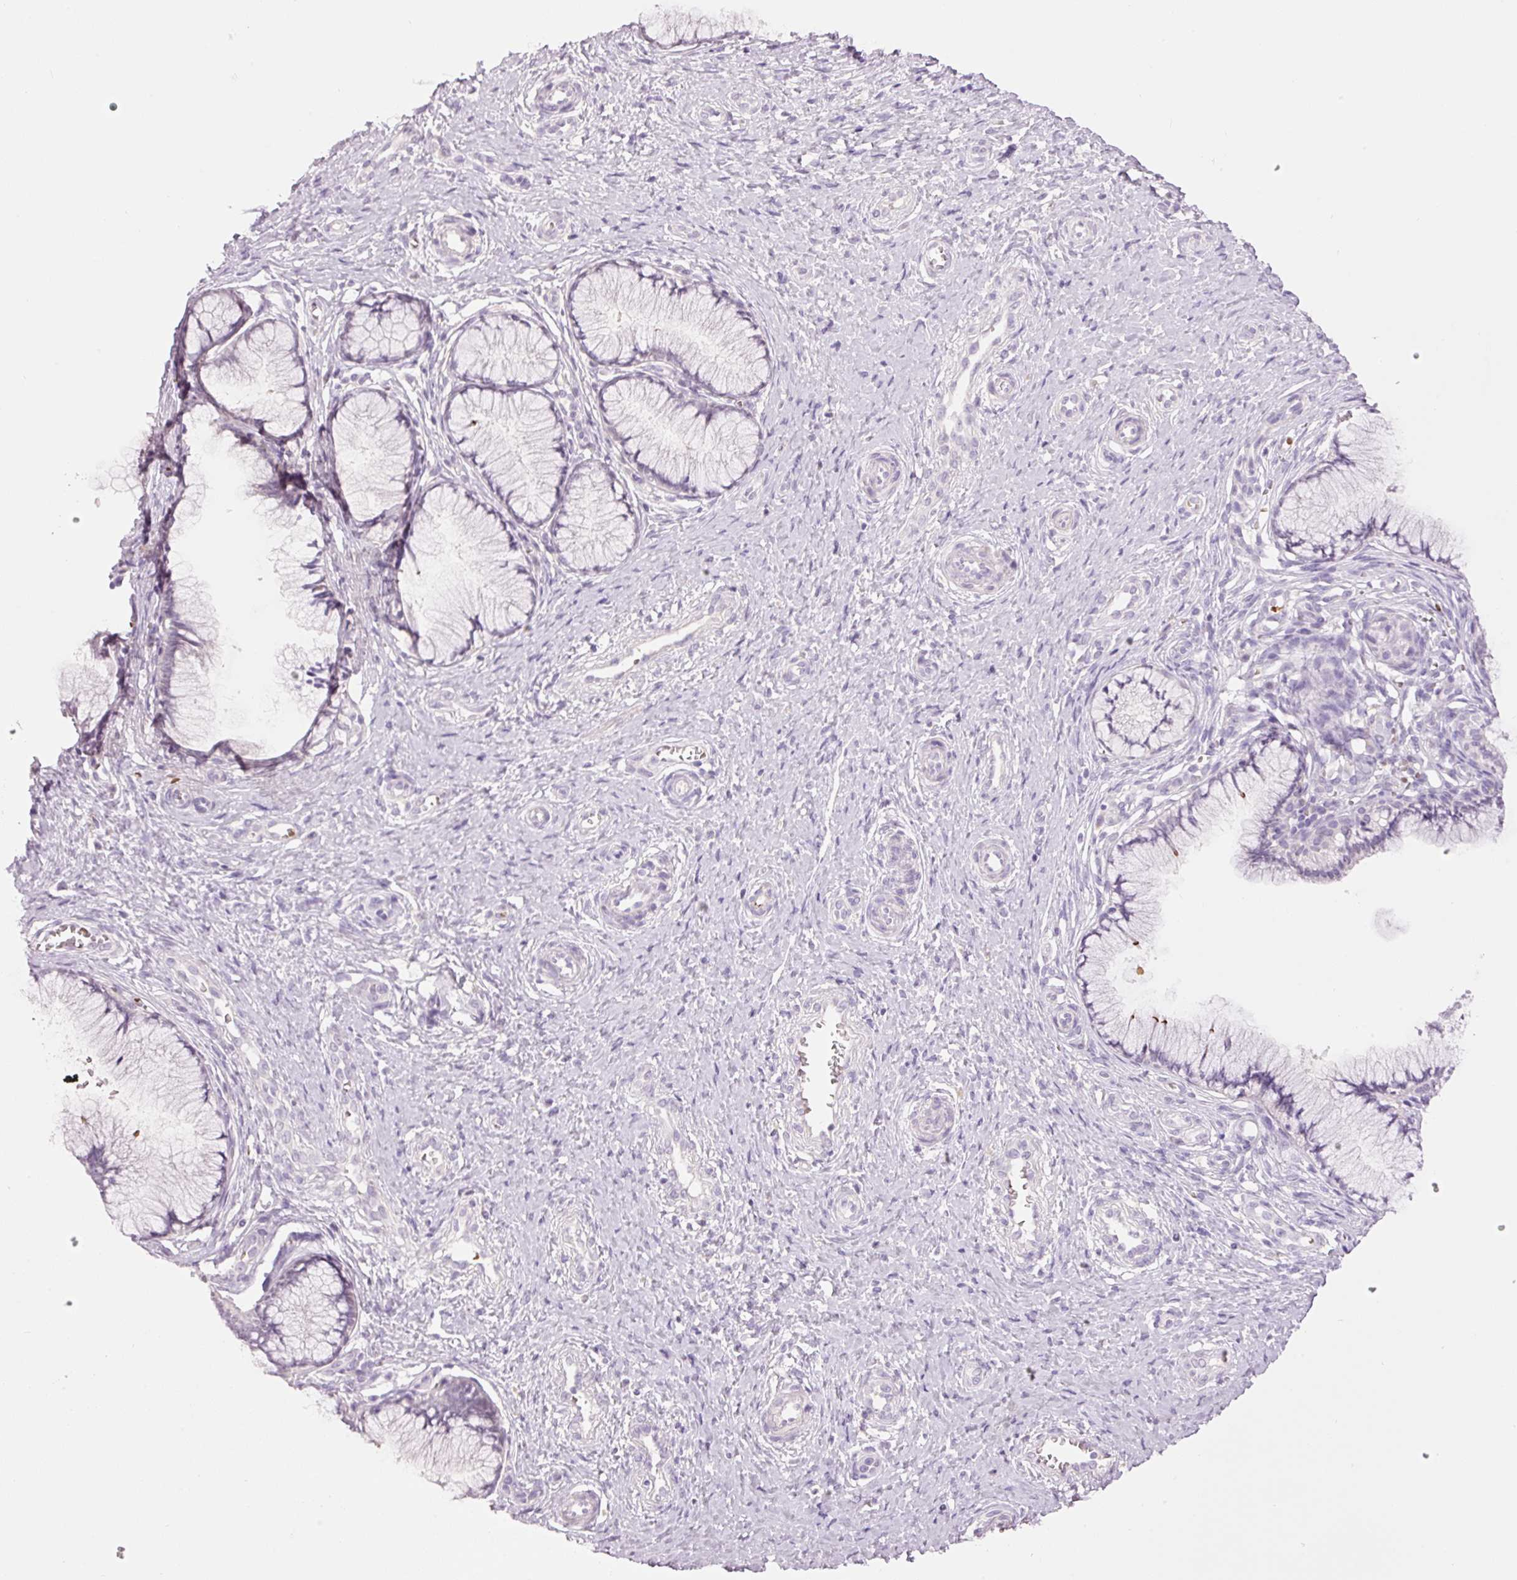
{"staining": {"intensity": "negative", "quantity": "none", "location": "none"}, "tissue": "cervix", "cell_type": "Glandular cells", "image_type": "normal", "snomed": [{"axis": "morphology", "description": "Normal tissue, NOS"}, {"axis": "topography", "description": "Cervix"}], "caption": "Immunohistochemistry (IHC) micrograph of unremarkable cervix: cervix stained with DAB (3,3'-diaminobenzidine) reveals no significant protein positivity in glandular cells. (Stains: DAB (3,3'-diaminobenzidine) IHC with hematoxylin counter stain, Microscopy: brightfield microscopy at high magnification).", "gene": "LY6G6D", "patient": {"sex": "female", "age": 36}}